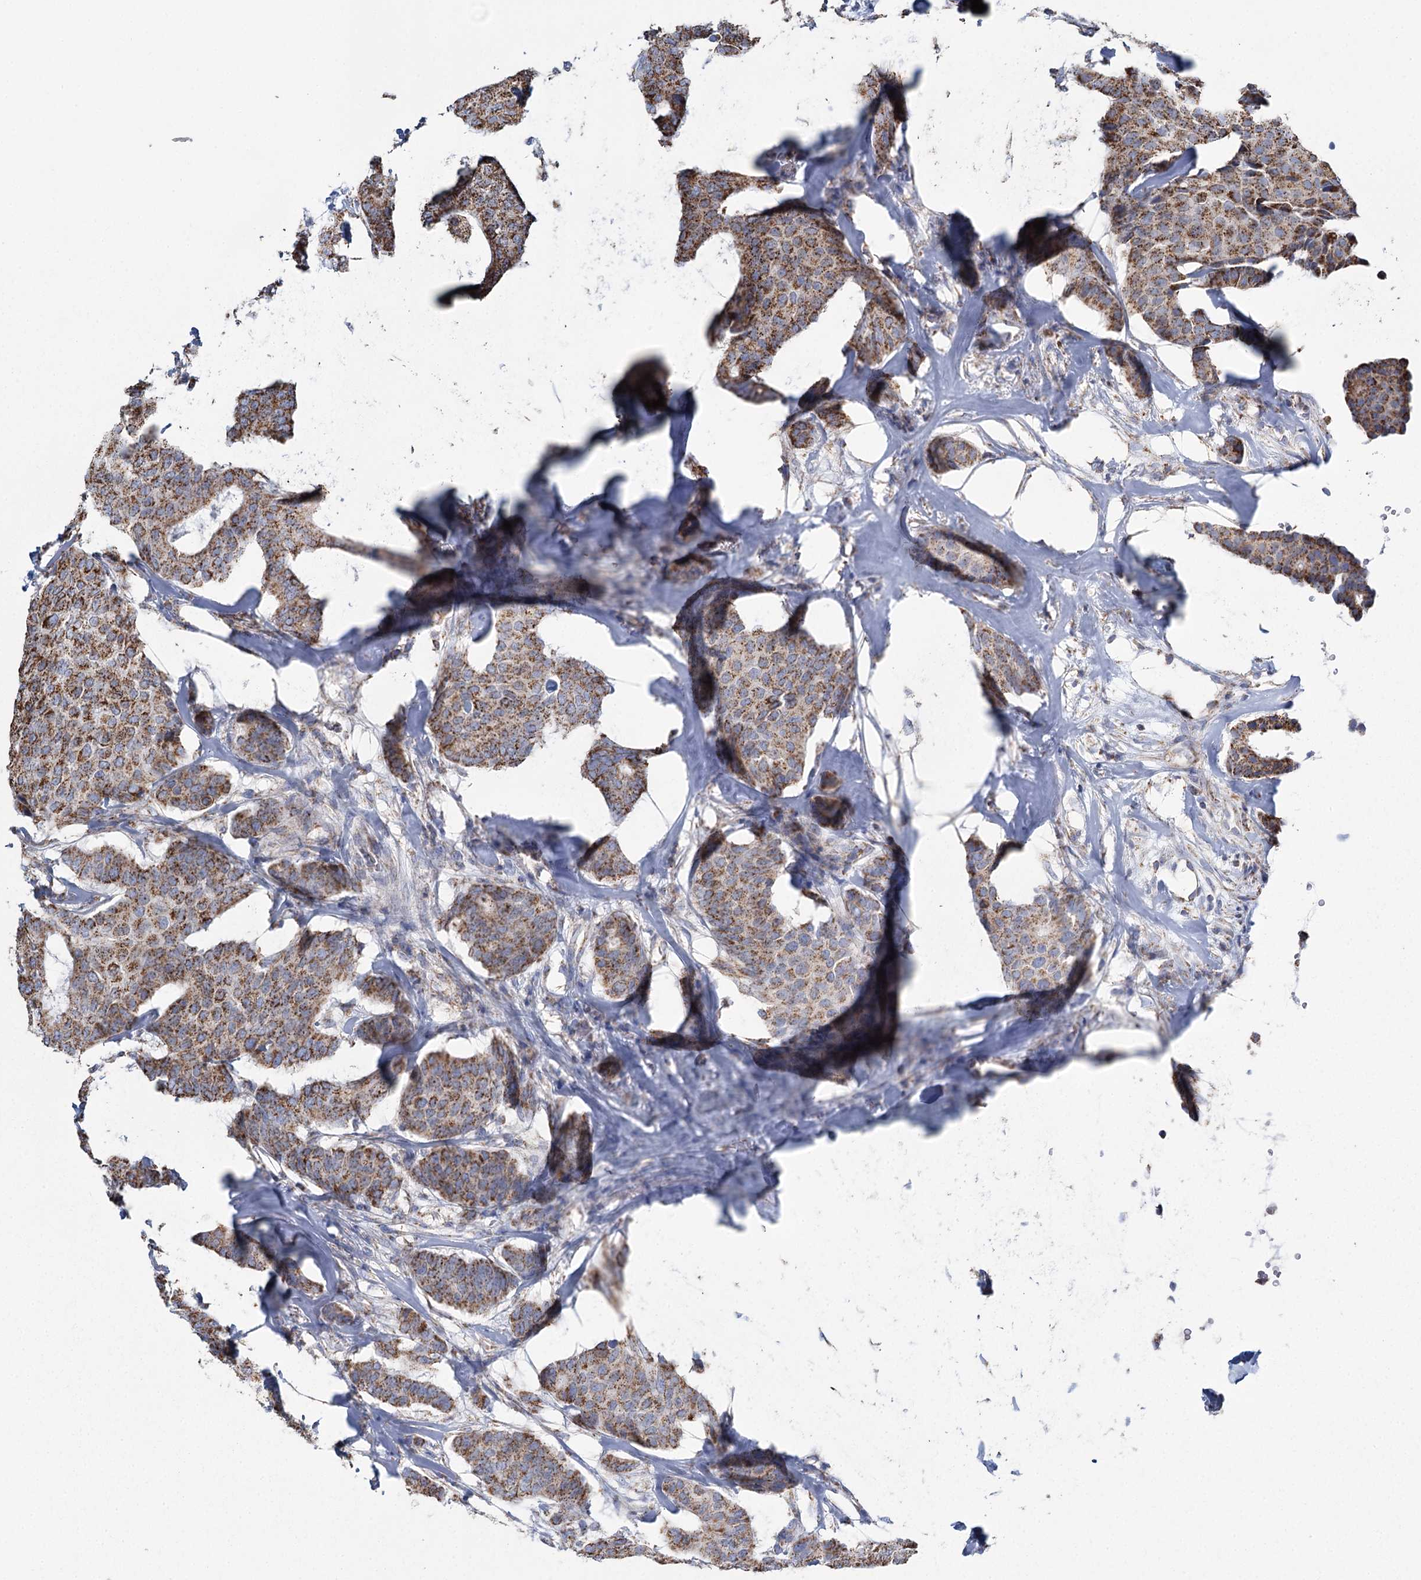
{"staining": {"intensity": "moderate", "quantity": ">75%", "location": "cytoplasmic/membranous"}, "tissue": "breast cancer", "cell_type": "Tumor cells", "image_type": "cancer", "snomed": [{"axis": "morphology", "description": "Duct carcinoma"}, {"axis": "topography", "description": "Breast"}], "caption": "Breast cancer (intraductal carcinoma) tissue reveals moderate cytoplasmic/membranous expression in approximately >75% of tumor cells", "gene": "MRPL44", "patient": {"sex": "female", "age": 75}}